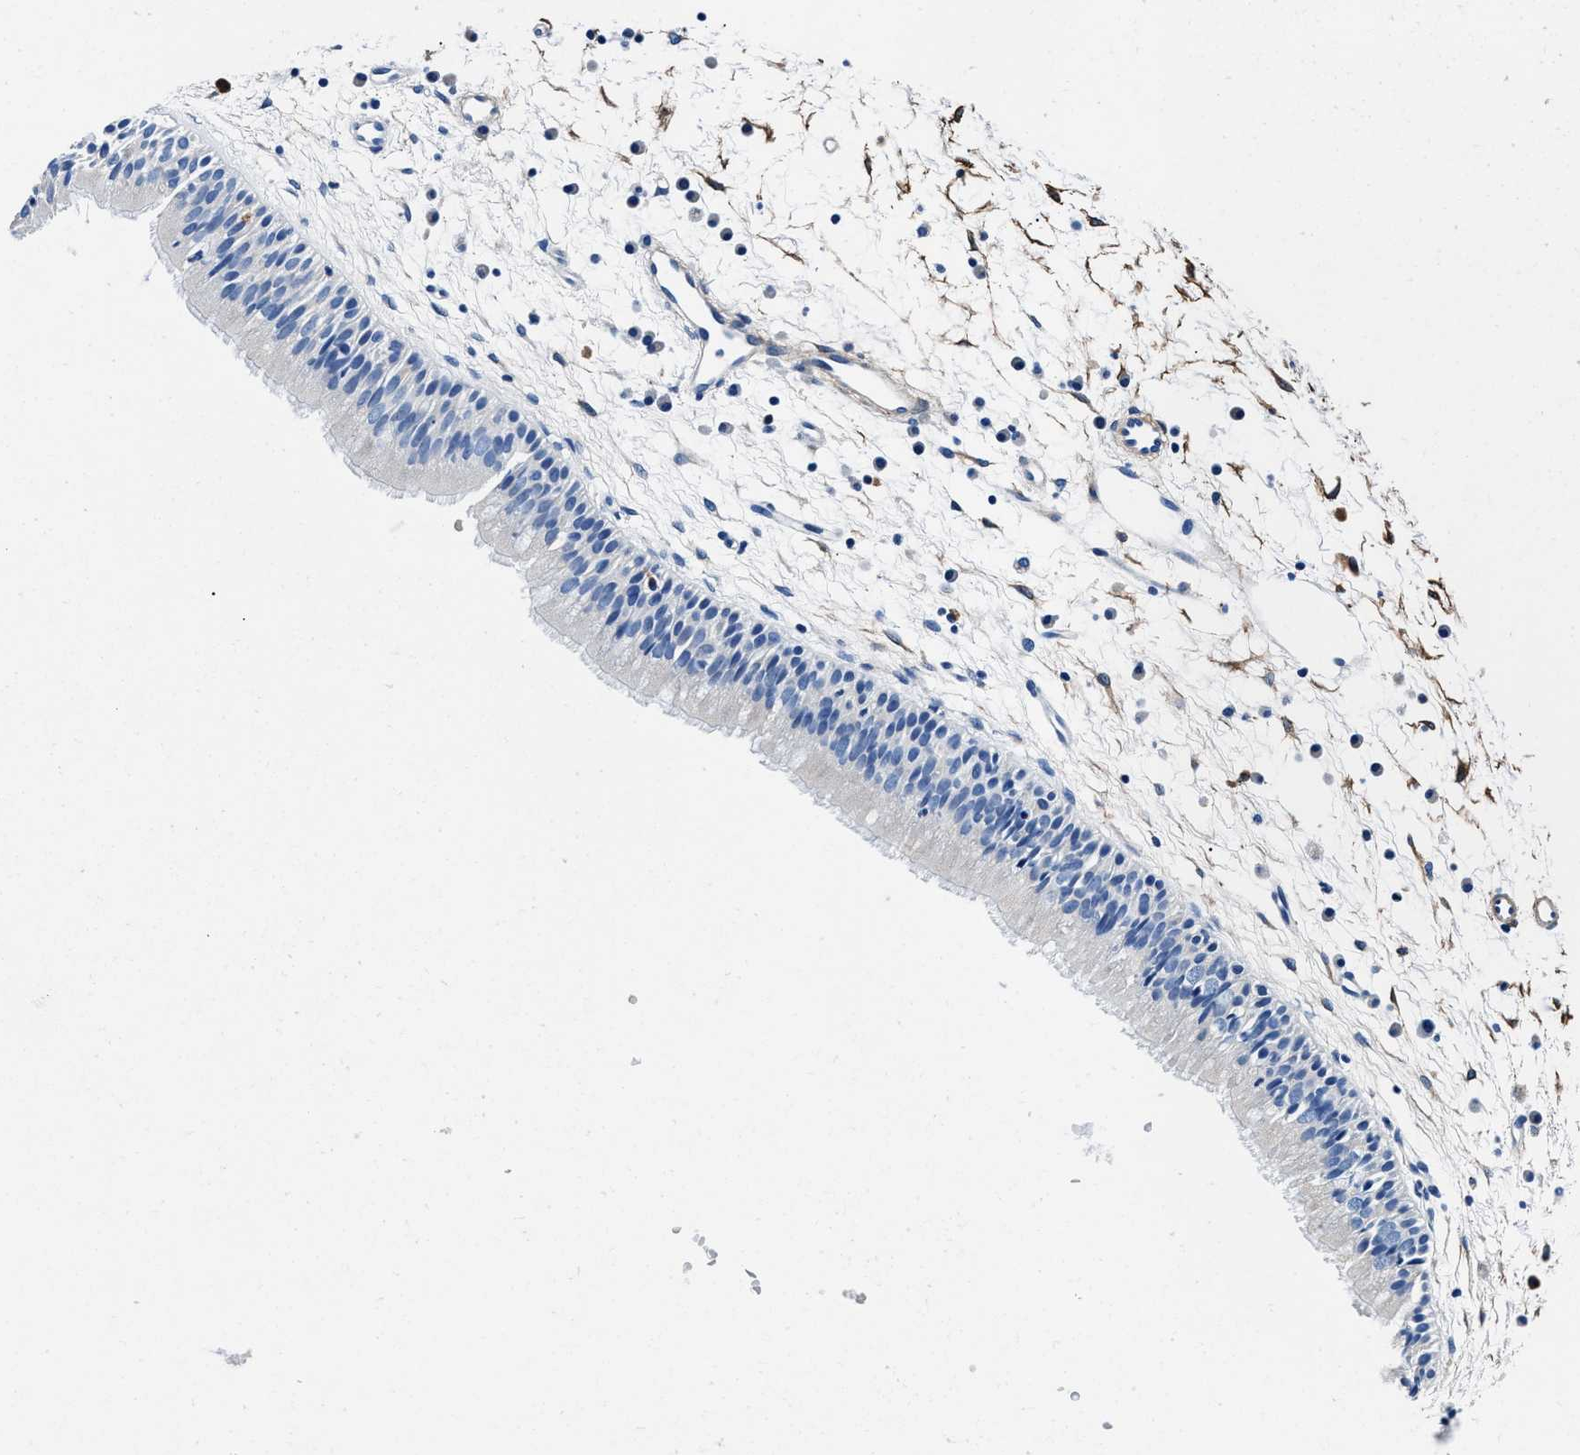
{"staining": {"intensity": "negative", "quantity": "none", "location": "none"}, "tissue": "nasopharynx", "cell_type": "Respiratory epithelial cells", "image_type": "normal", "snomed": [{"axis": "morphology", "description": "Normal tissue, NOS"}, {"axis": "topography", "description": "Nasopharynx"}], "caption": "Human nasopharynx stained for a protein using immunohistochemistry (IHC) demonstrates no staining in respiratory epithelial cells.", "gene": "TEX261", "patient": {"sex": "male", "age": 21}}